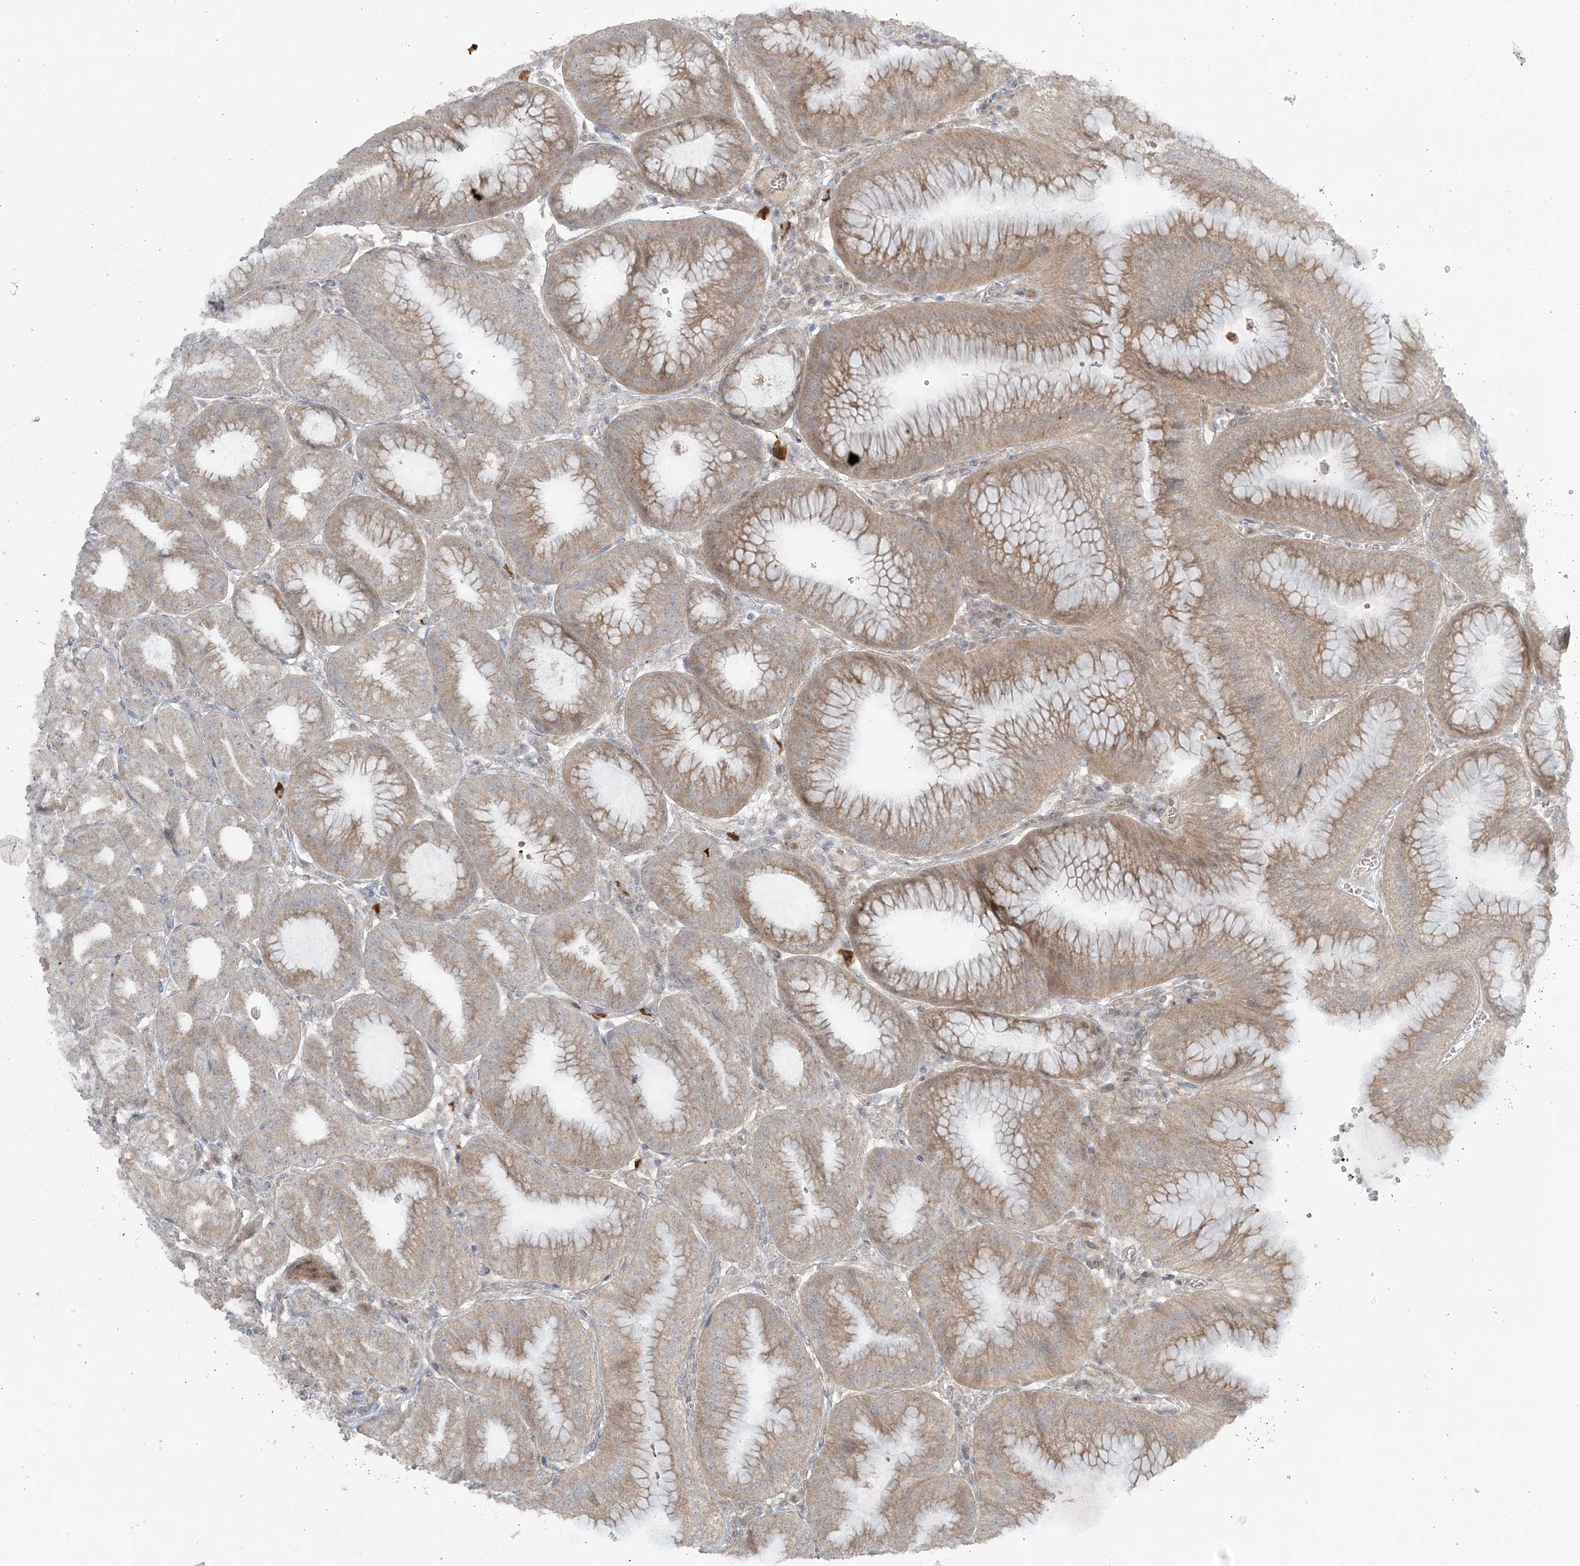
{"staining": {"intensity": "moderate", "quantity": "25%-75%", "location": "cytoplasmic/membranous"}, "tissue": "stomach", "cell_type": "Glandular cells", "image_type": "normal", "snomed": [{"axis": "morphology", "description": "Normal tissue, NOS"}, {"axis": "topography", "description": "Stomach, lower"}], "caption": "DAB immunohistochemical staining of benign human stomach displays moderate cytoplasmic/membranous protein positivity in approximately 25%-75% of glandular cells.", "gene": "SLC4A10", "patient": {"sex": "male", "age": 71}}